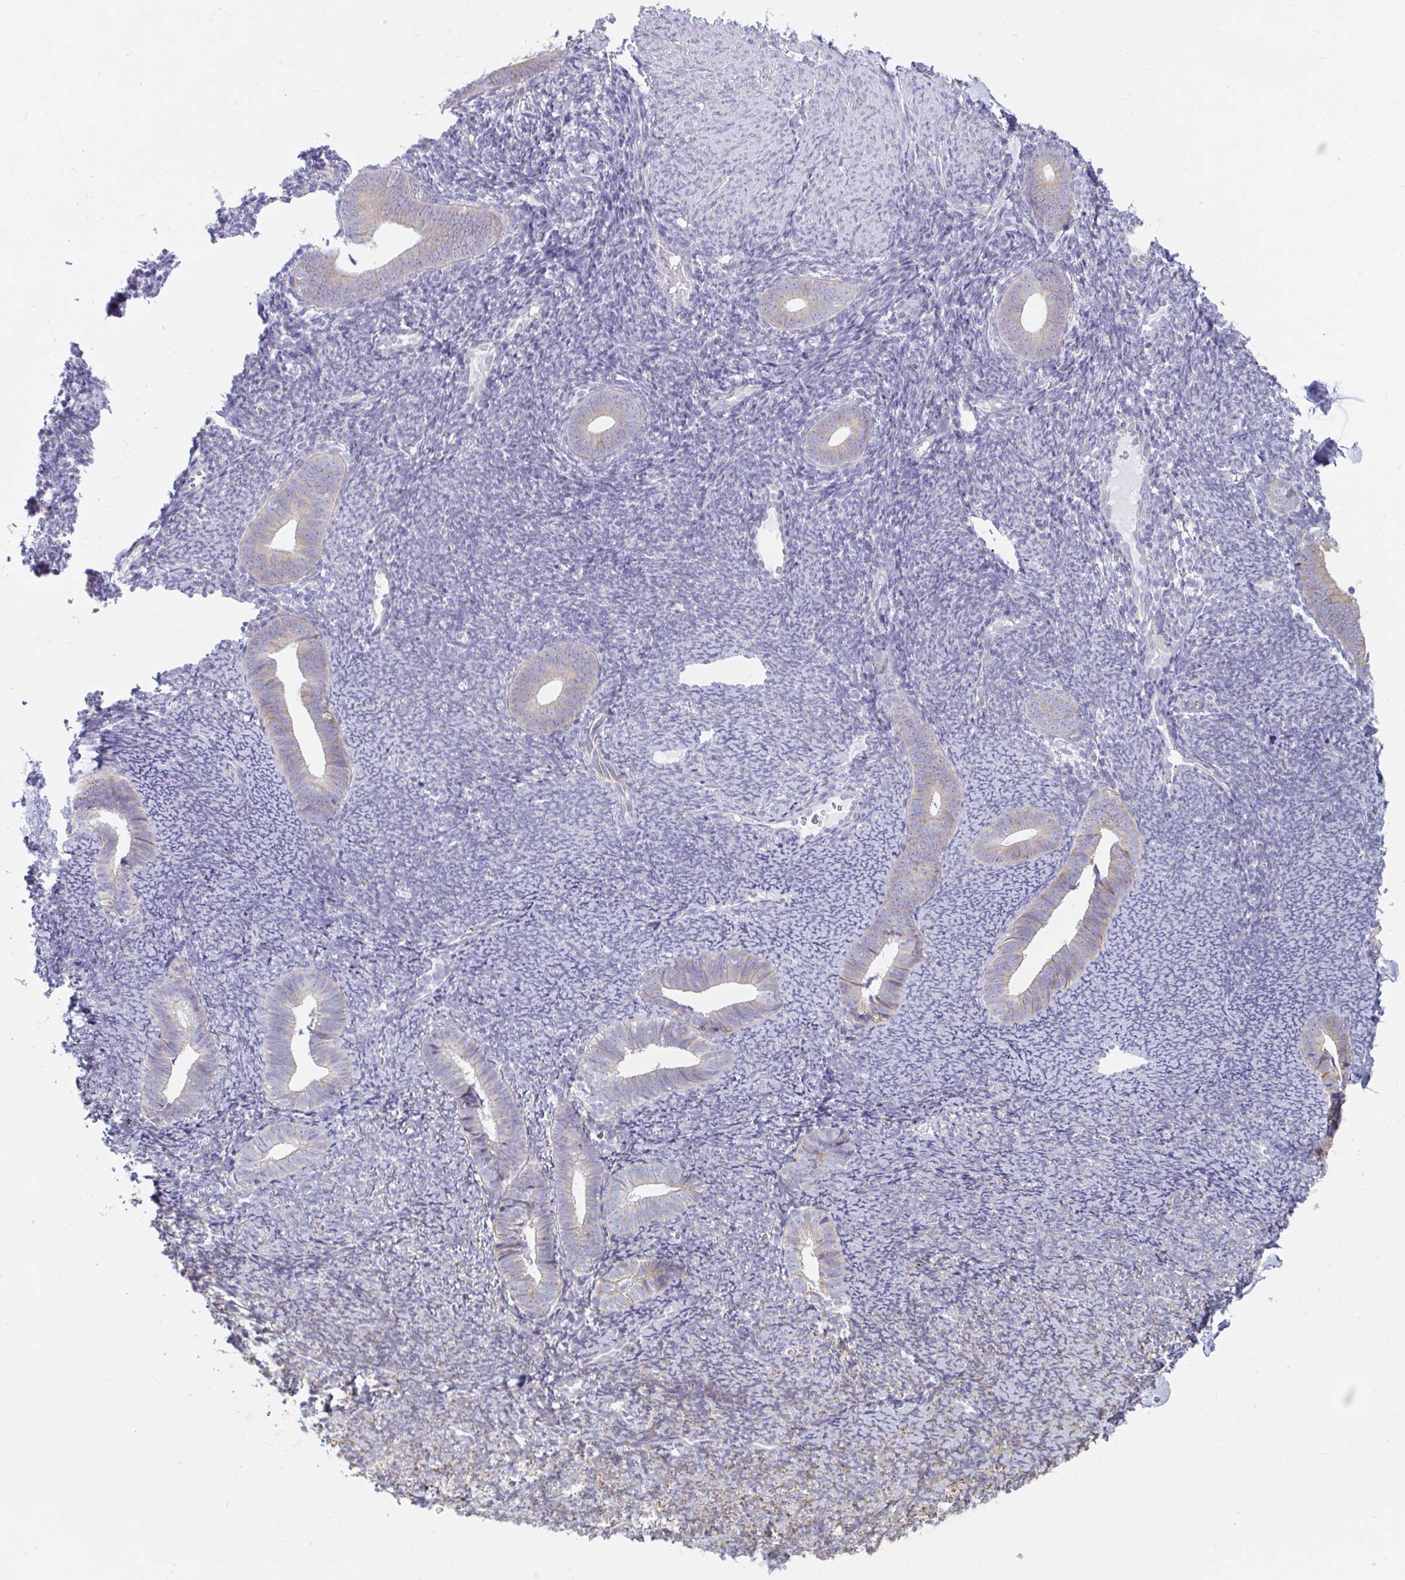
{"staining": {"intensity": "negative", "quantity": "none", "location": "none"}, "tissue": "endometrium", "cell_type": "Cells in endometrial stroma", "image_type": "normal", "snomed": [{"axis": "morphology", "description": "Normal tissue, NOS"}, {"axis": "topography", "description": "Endometrium"}], "caption": "DAB (3,3'-diaminobenzidine) immunohistochemical staining of benign endometrium demonstrates no significant staining in cells in endometrial stroma. The staining is performed using DAB (3,3'-diaminobenzidine) brown chromogen with nuclei counter-stained in using hematoxylin.", "gene": "SHROOM1", "patient": {"sex": "female", "age": 39}}